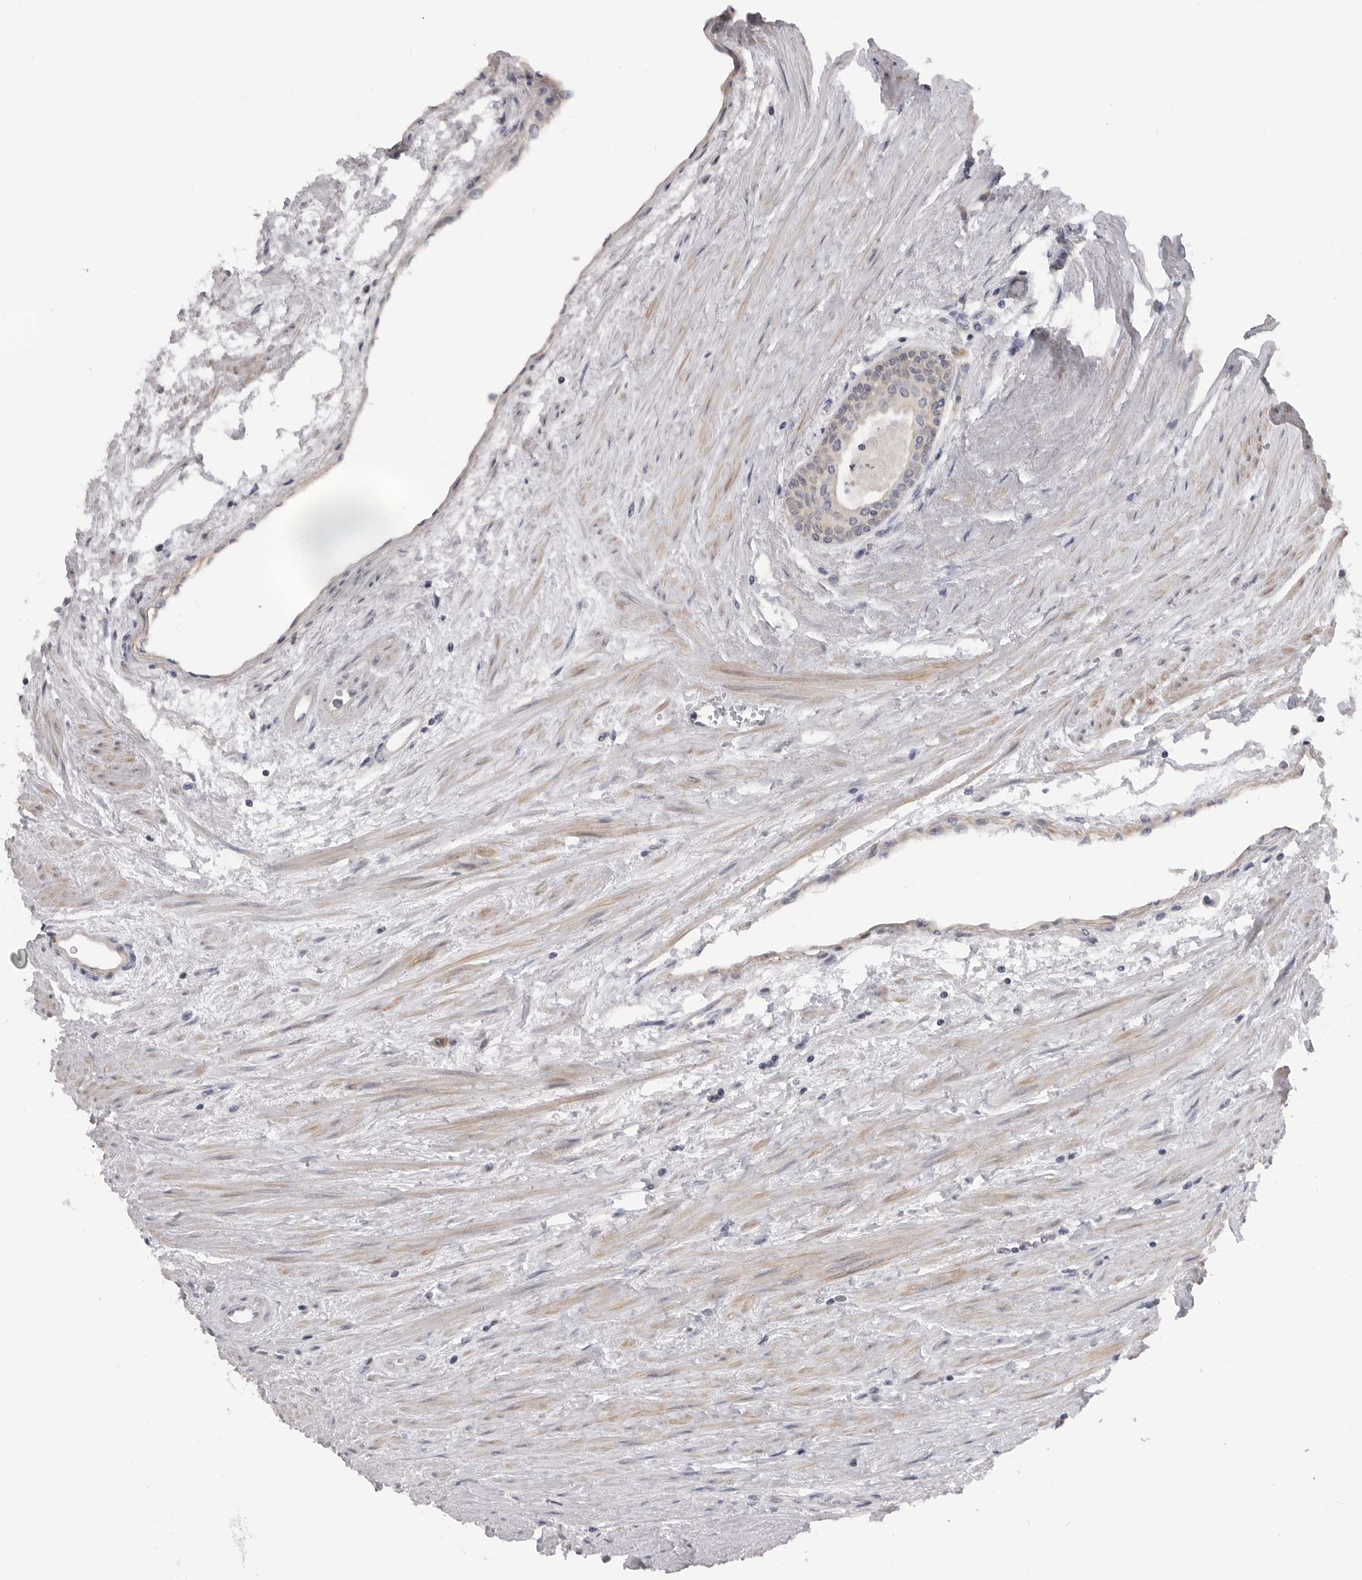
{"staining": {"intensity": "negative", "quantity": "none", "location": "none"}, "tissue": "prostate cancer", "cell_type": "Tumor cells", "image_type": "cancer", "snomed": [{"axis": "morphology", "description": "Adenocarcinoma, High grade"}, {"axis": "topography", "description": "Prostate"}], "caption": "Tumor cells are negative for protein expression in human prostate high-grade adenocarcinoma.", "gene": "PLEKHF1", "patient": {"sex": "male", "age": 61}}